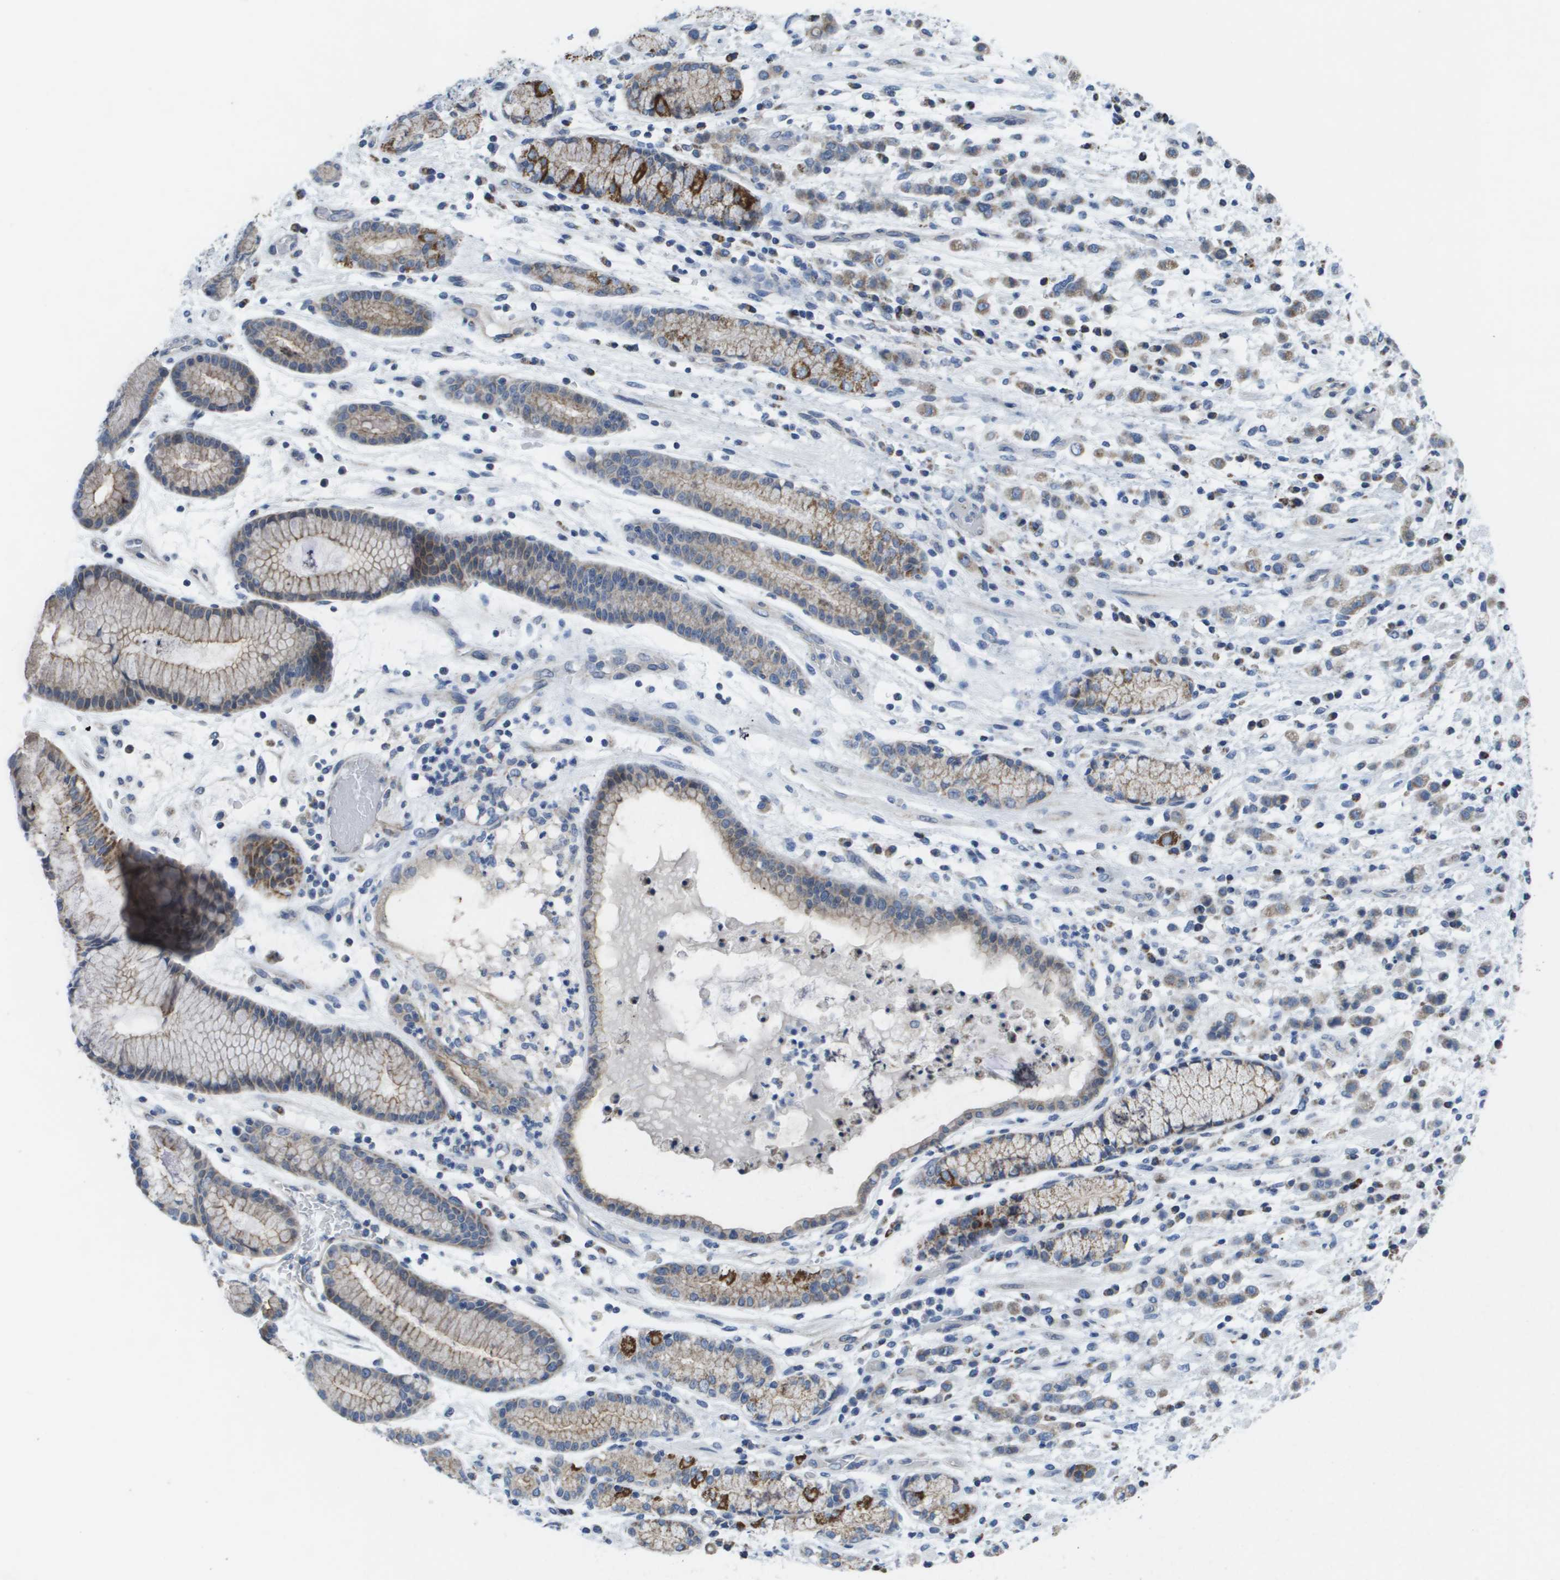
{"staining": {"intensity": "moderate", "quantity": "25%-75%", "location": "cytoplasmic/membranous"}, "tissue": "stomach cancer", "cell_type": "Tumor cells", "image_type": "cancer", "snomed": [{"axis": "morphology", "description": "Adenocarcinoma, NOS"}, {"axis": "topography", "description": "Stomach, lower"}], "caption": "A medium amount of moderate cytoplasmic/membranous staining is appreciated in about 25%-75% of tumor cells in stomach adenocarcinoma tissue. Ihc stains the protein of interest in brown and the nuclei are stained blue.", "gene": "TMEM223", "patient": {"sex": "male", "age": 88}}